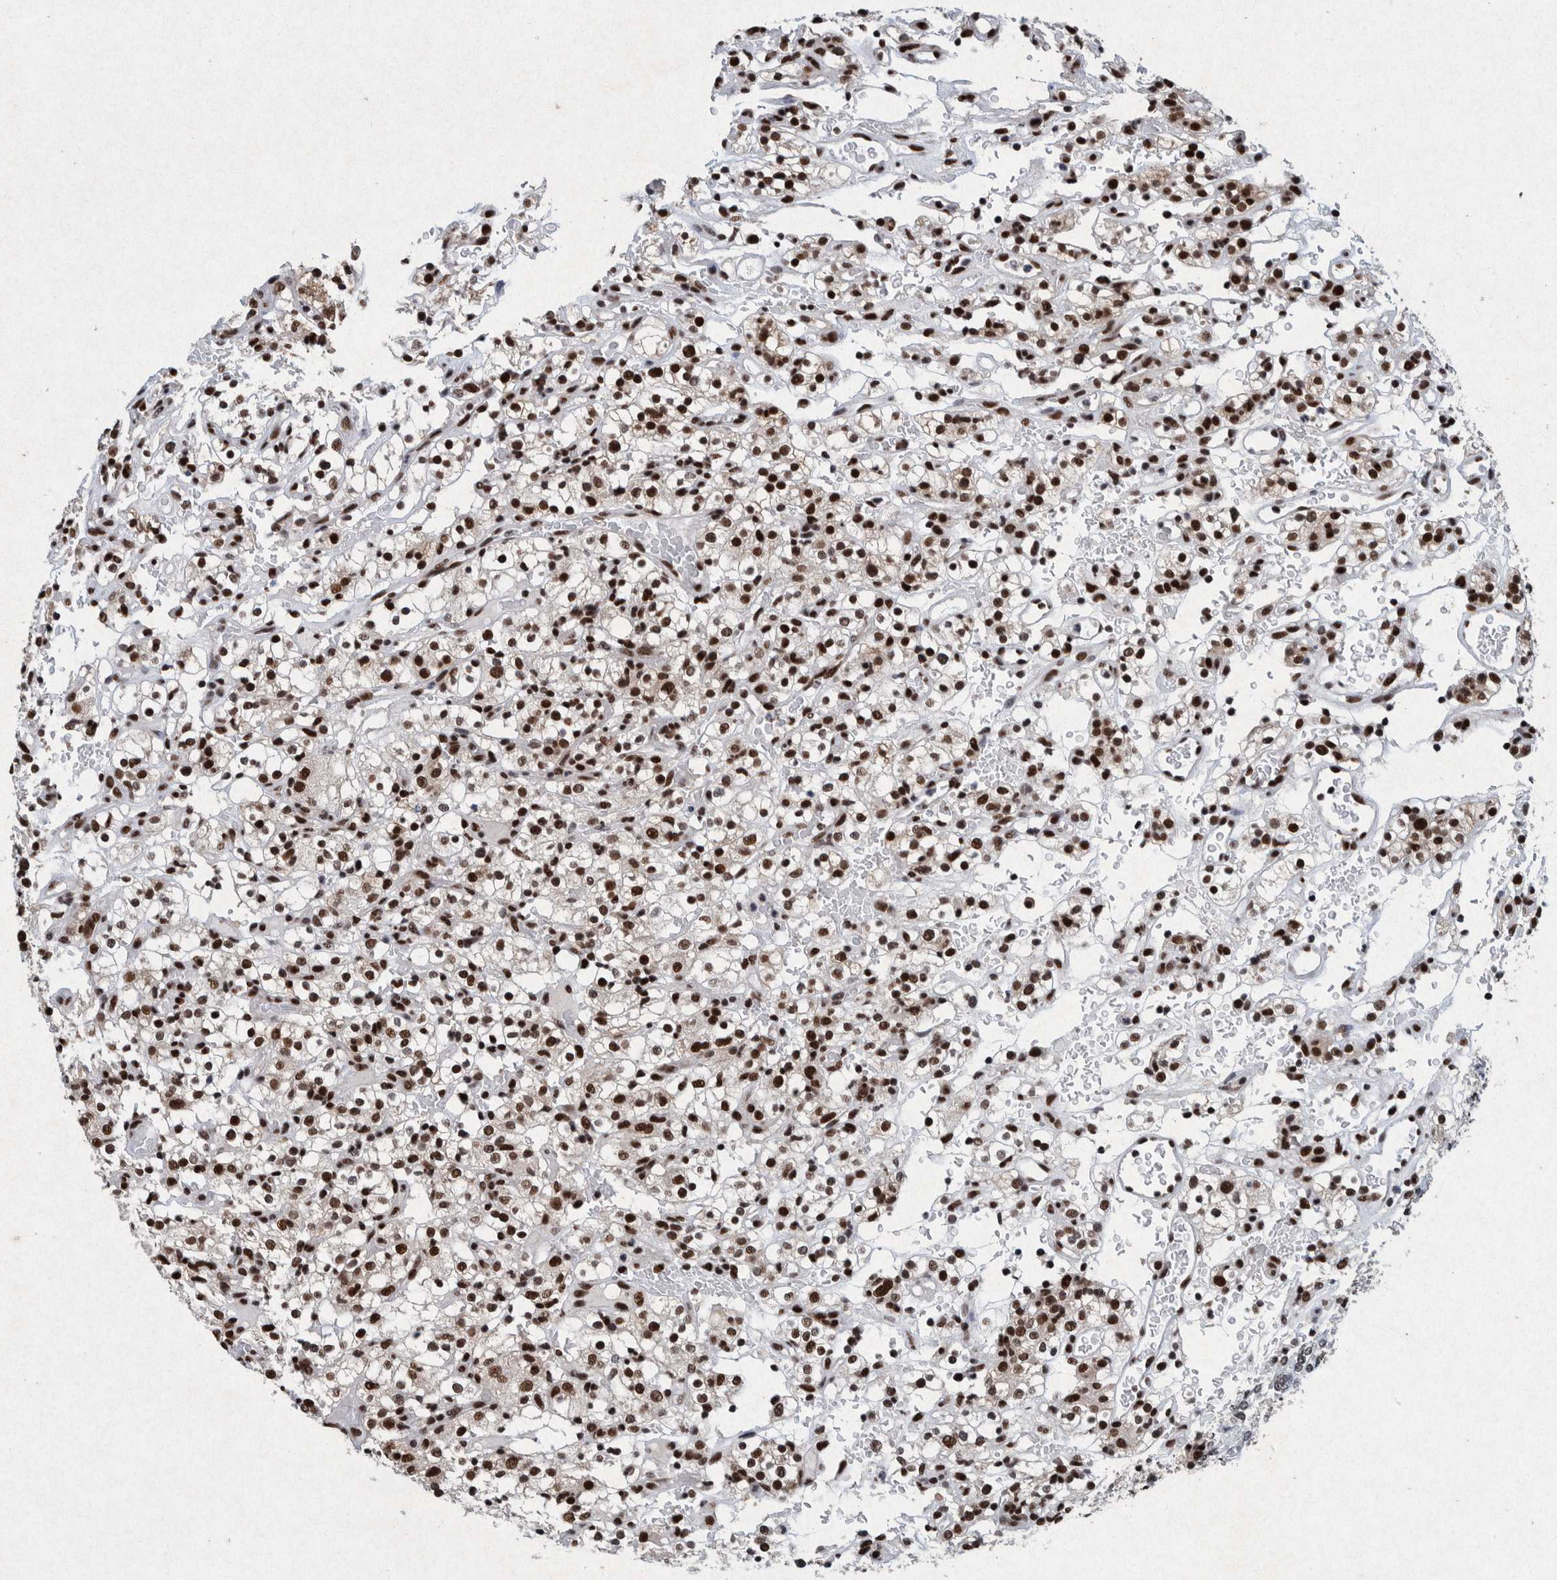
{"staining": {"intensity": "strong", "quantity": ">75%", "location": "nuclear"}, "tissue": "renal cancer", "cell_type": "Tumor cells", "image_type": "cancer", "snomed": [{"axis": "morphology", "description": "Normal tissue, NOS"}, {"axis": "morphology", "description": "Adenocarcinoma, NOS"}, {"axis": "topography", "description": "Kidney"}], "caption": "Renal cancer was stained to show a protein in brown. There is high levels of strong nuclear expression in approximately >75% of tumor cells.", "gene": "TAF10", "patient": {"sex": "female", "age": 72}}